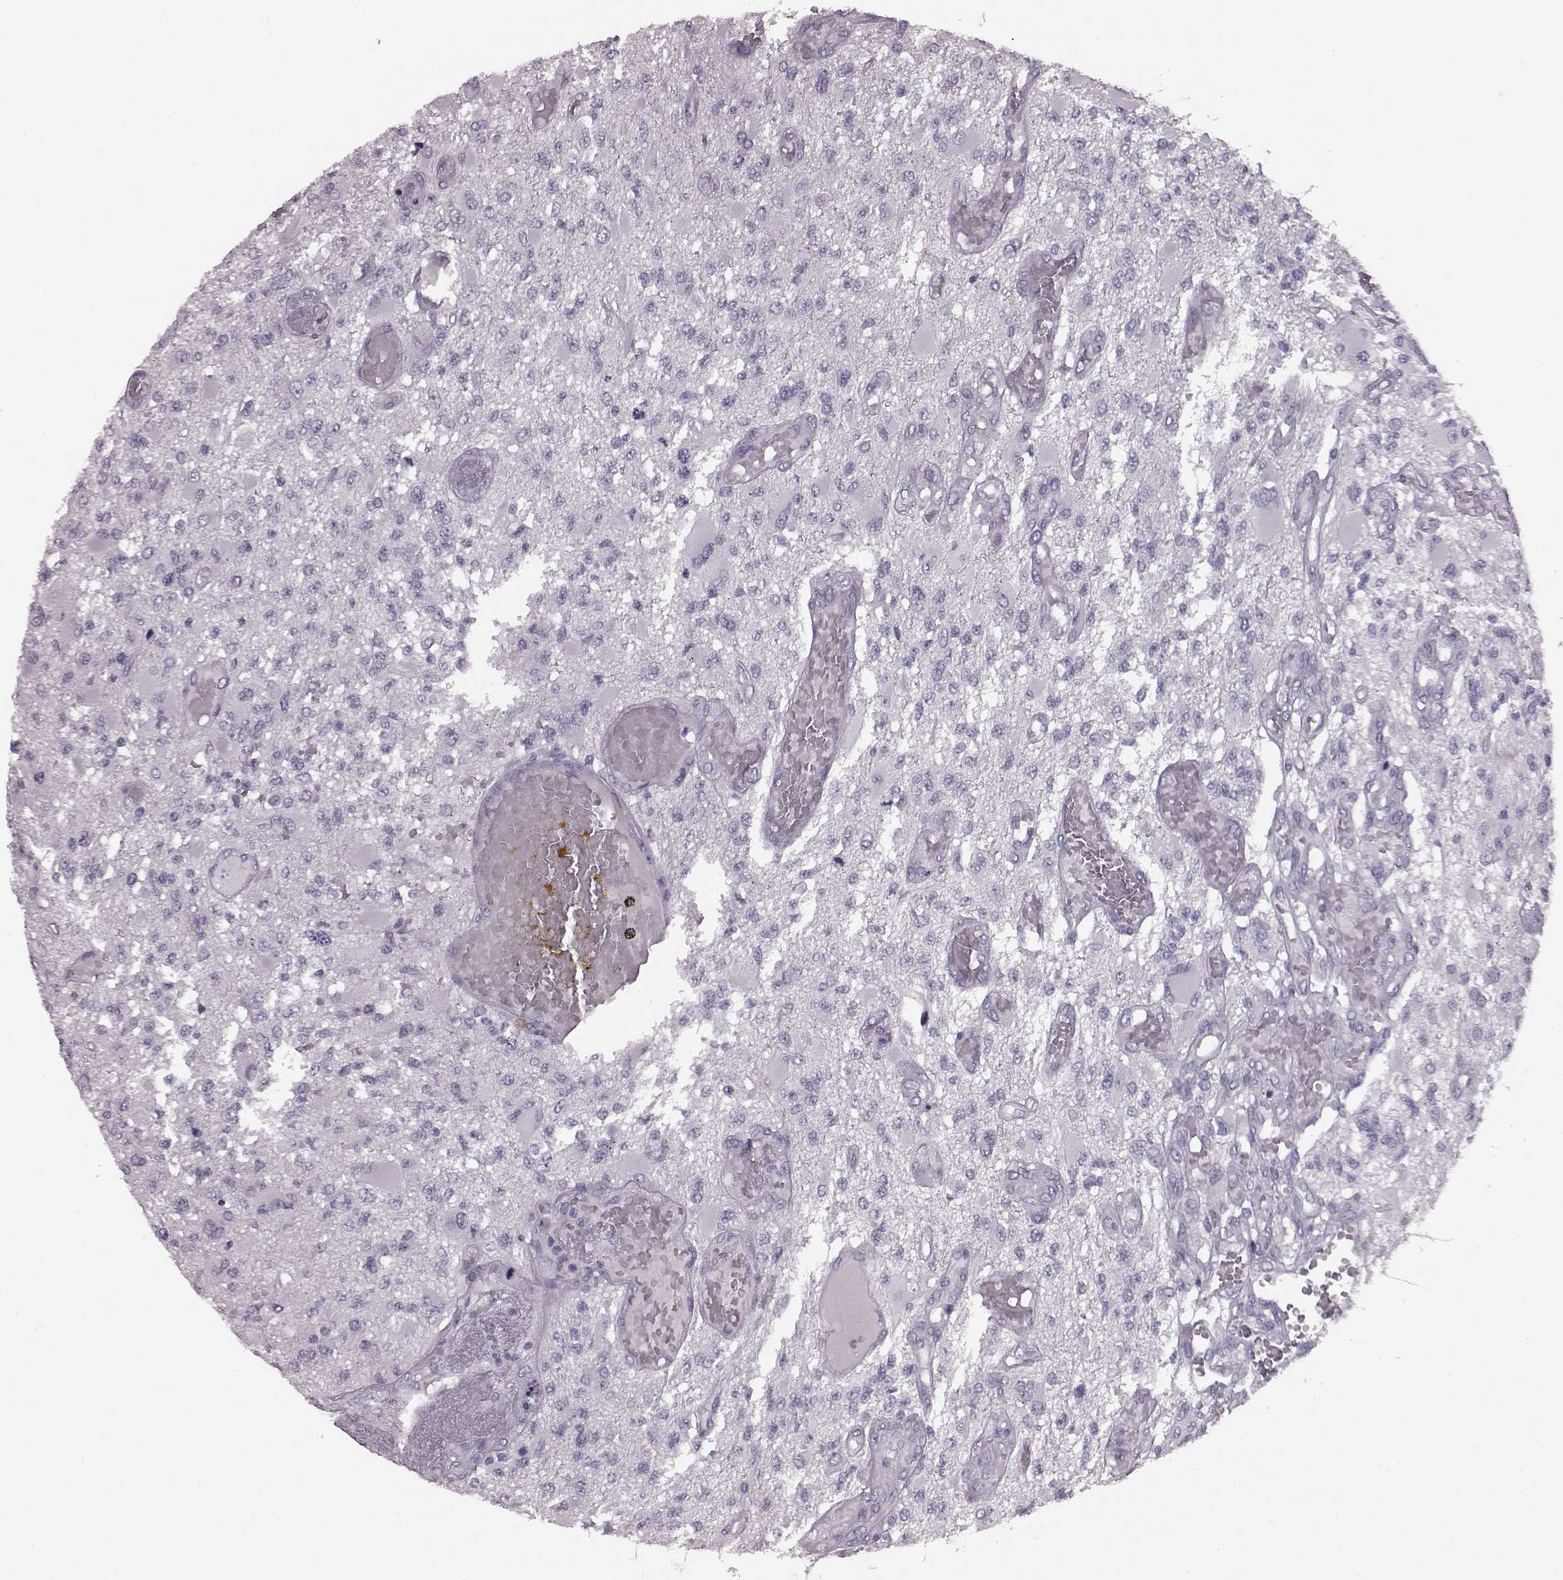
{"staining": {"intensity": "negative", "quantity": "none", "location": "none"}, "tissue": "glioma", "cell_type": "Tumor cells", "image_type": "cancer", "snomed": [{"axis": "morphology", "description": "Glioma, malignant, High grade"}, {"axis": "topography", "description": "Brain"}], "caption": "A micrograph of glioma stained for a protein exhibits no brown staining in tumor cells.", "gene": "CRYBA2", "patient": {"sex": "female", "age": 63}}